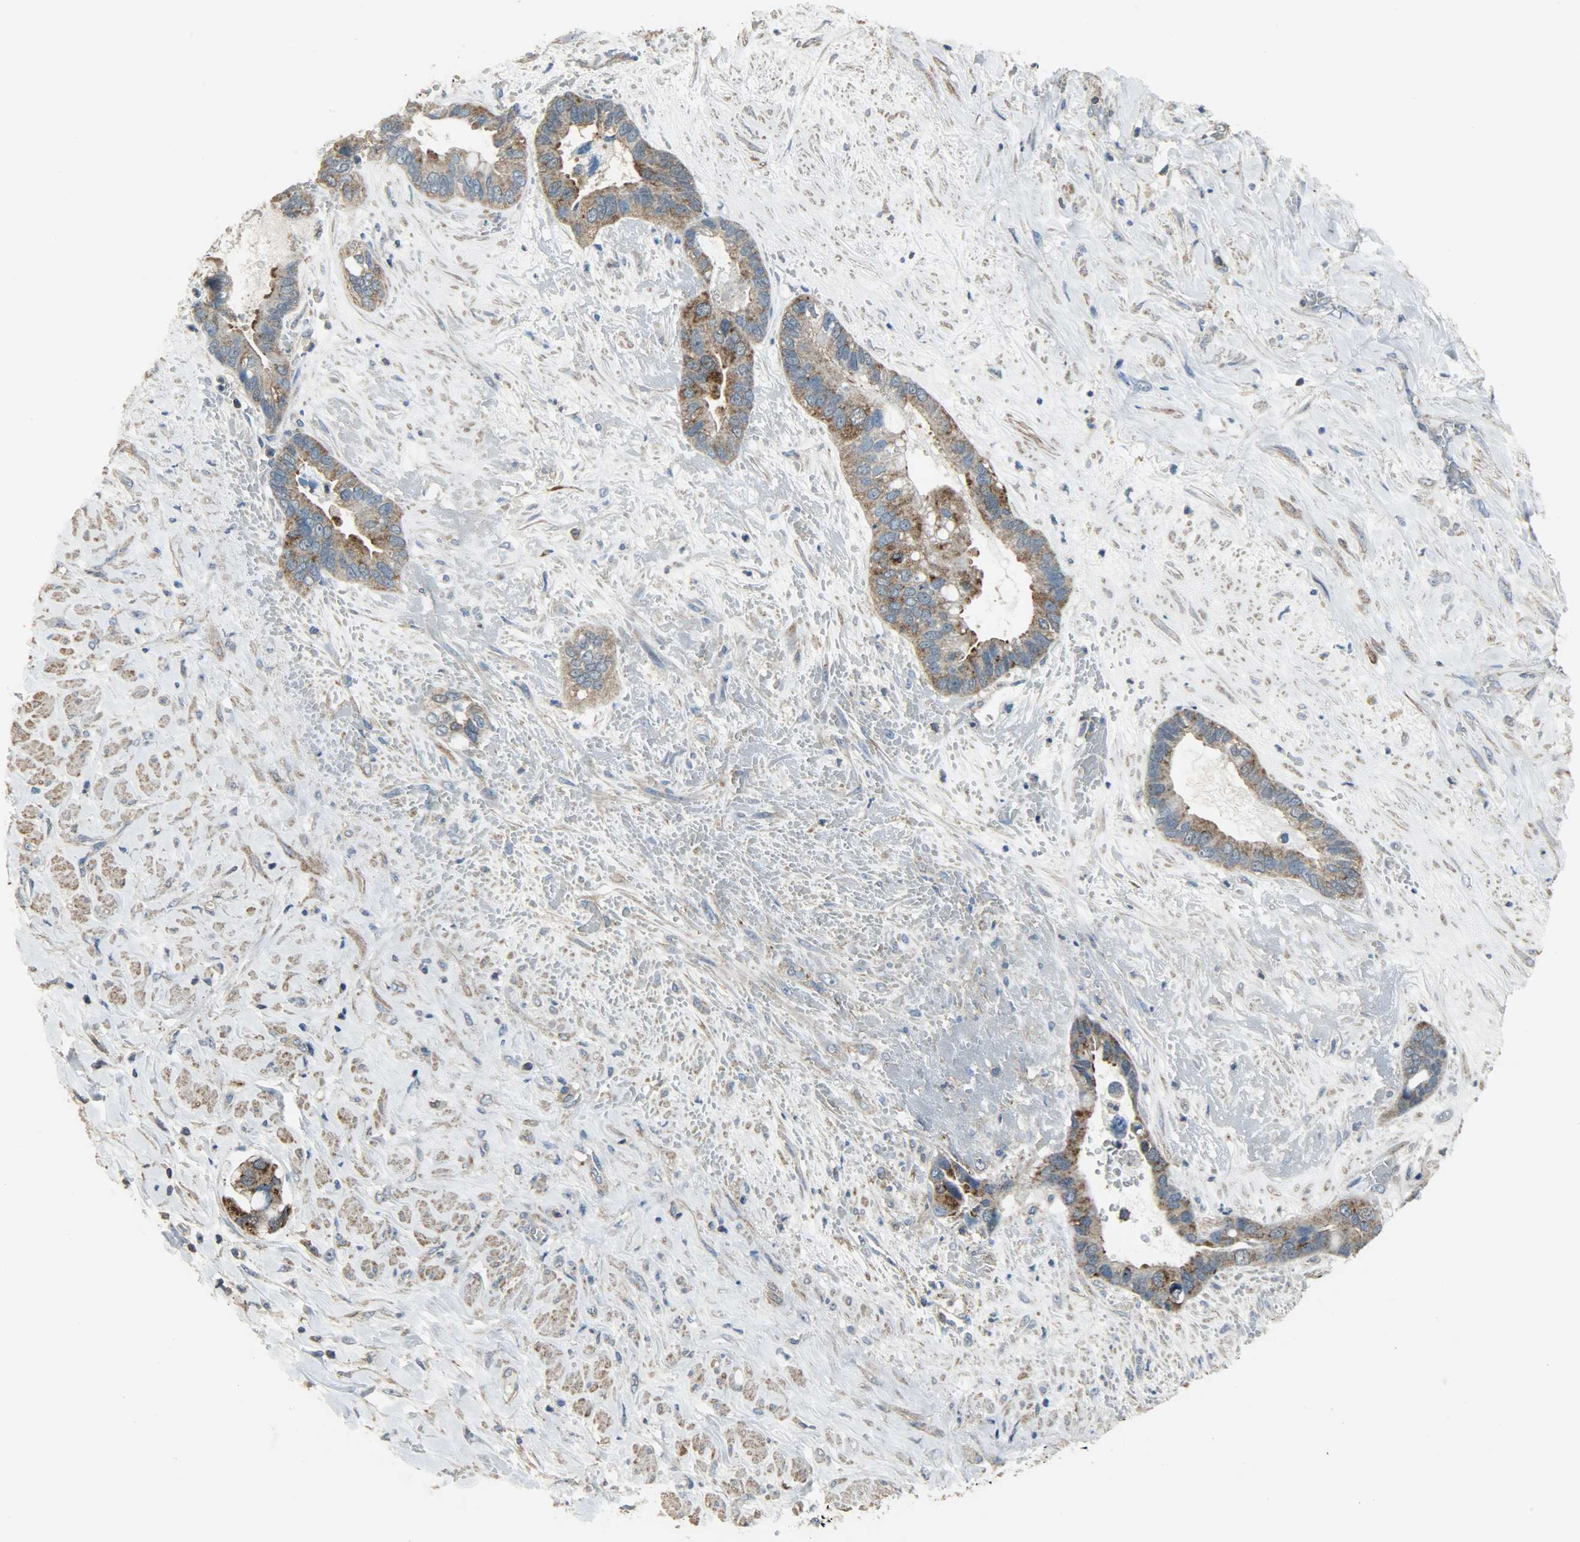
{"staining": {"intensity": "moderate", "quantity": ">75%", "location": "cytoplasmic/membranous"}, "tissue": "liver cancer", "cell_type": "Tumor cells", "image_type": "cancer", "snomed": [{"axis": "morphology", "description": "Cholangiocarcinoma"}, {"axis": "topography", "description": "Liver"}], "caption": "This photomicrograph exhibits immunohistochemistry (IHC) staining of human liver cancer (cholangiocarcinoma), with medium moderate cytoplasmic/membranous staining in about >75% of tumor cells.", "gene": "DNAJA4", "patient": {"sex": "female", "age": 65}}